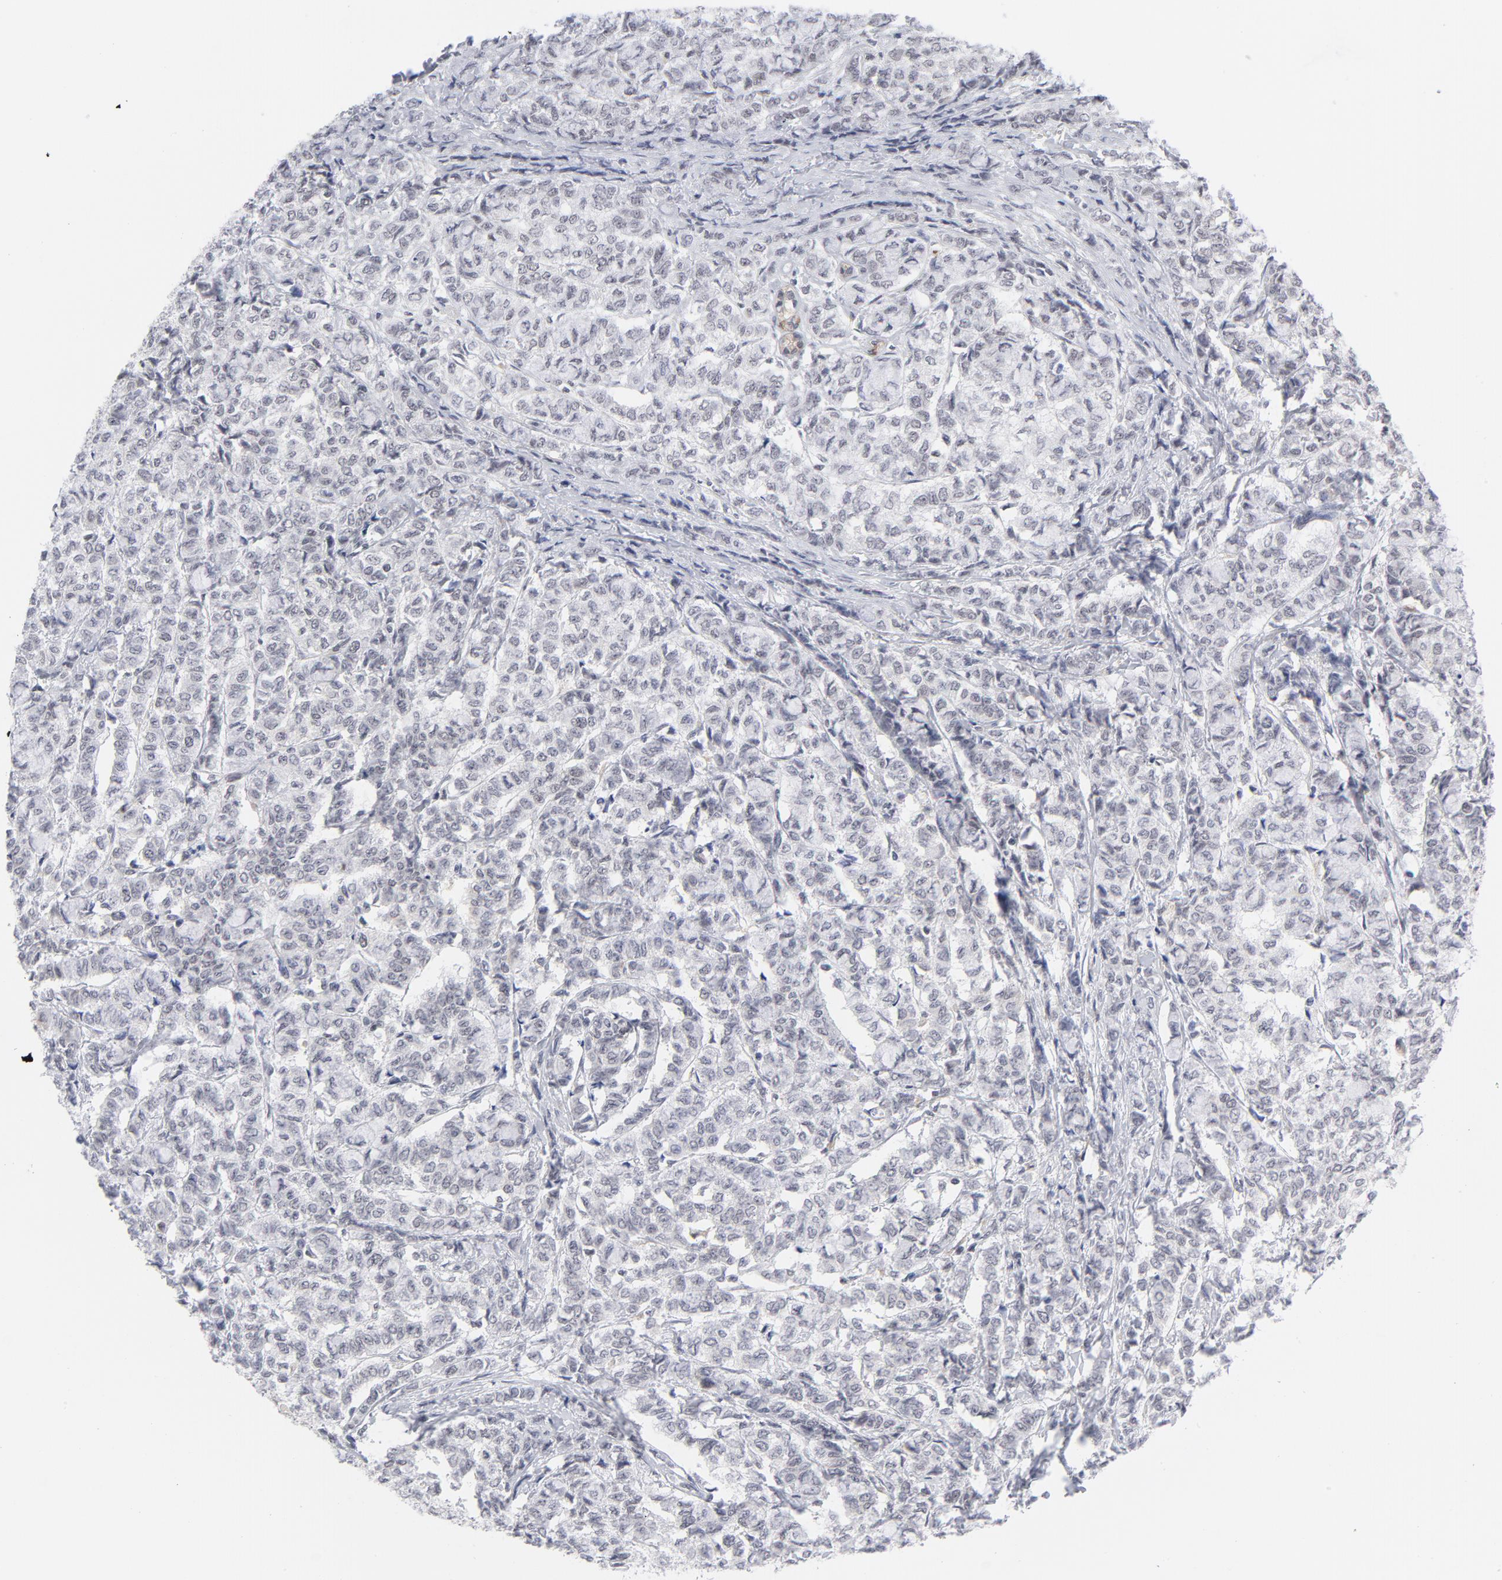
{"staining": {"intensity": "weak", "quantity": "25%-75%", "location": "nuclear"}, "tissue": "breast cancer", "cell_type": "Tumor cells", "image_type": "cancer", "snomed": [{"axis": "morphology", "description": "Lobular carcinoma"}, {"axis": "topography", "description": "Breast"}], "caption": "Tumor cells exhibit weak nuclear positivity in about 25%-75% of cells in lobular carcinoma (breast).", "gene": "BAP1", "patient": {"sex": "female", "age": 60}}